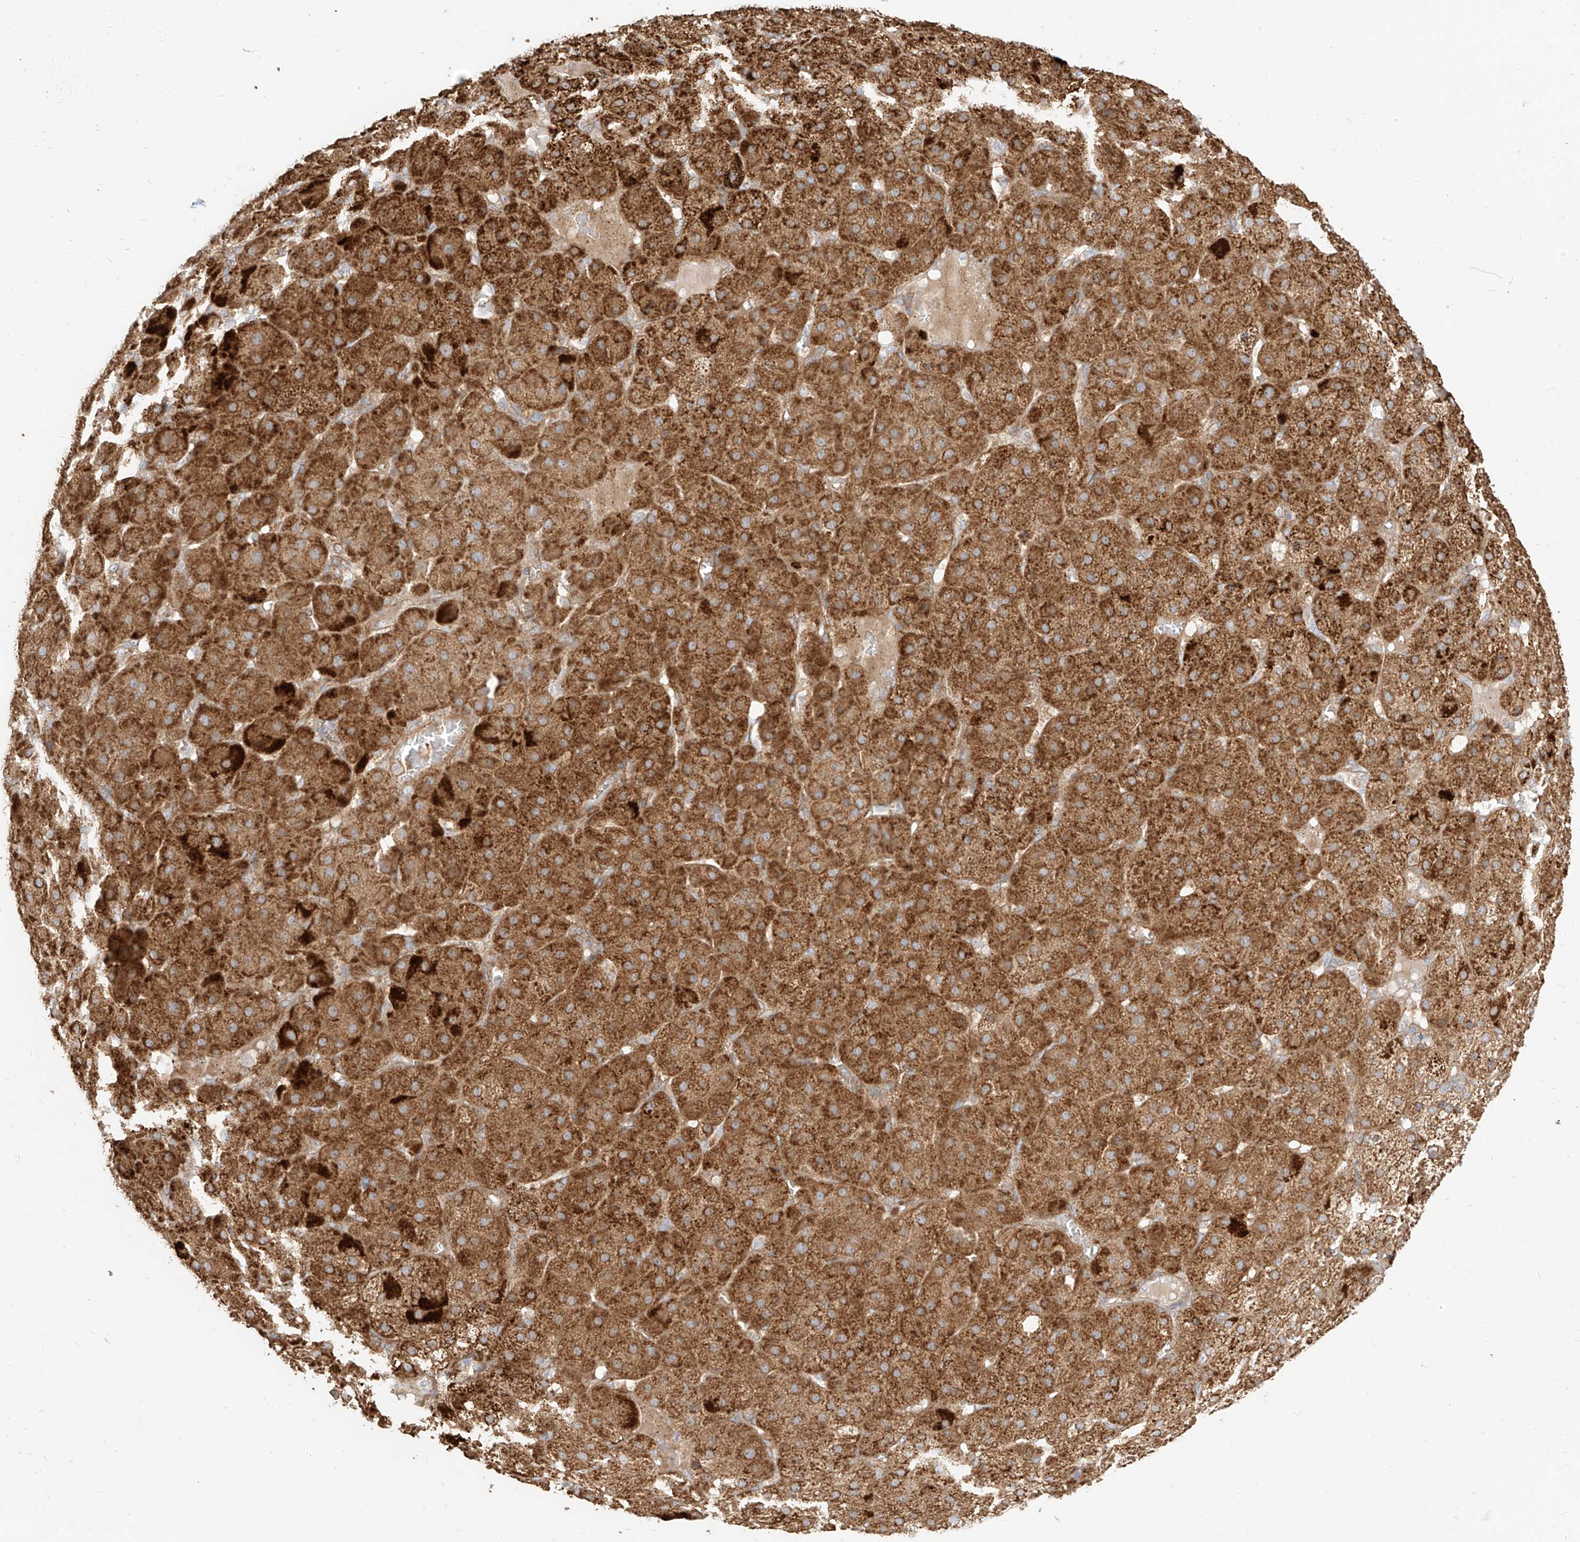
{"staining": {"intensity": "strong", "quantity": ">75%", "location": "cytoplasmic/membranous"}, "tissue": "adrenal gland", "cell_type": "Glandular cells", "image_type": "normal", "snomed": [{"axis": "morphology", "description": "Normal tissue, NOS"}, {"axis": "topography", "description": "Adrenal gland"}], "caption": "Protein positivity by immunohistochemistry (IHC) displays strong cytoplasmic/membranous expression in approximately >75% of glandular cells in normal adrenal gland. Immunohistochemistry stains the protein of interest in brown and the nuclei are stained blue.", "gene": "PLCL1", "patient": {"sex": "female", "age": 57}}